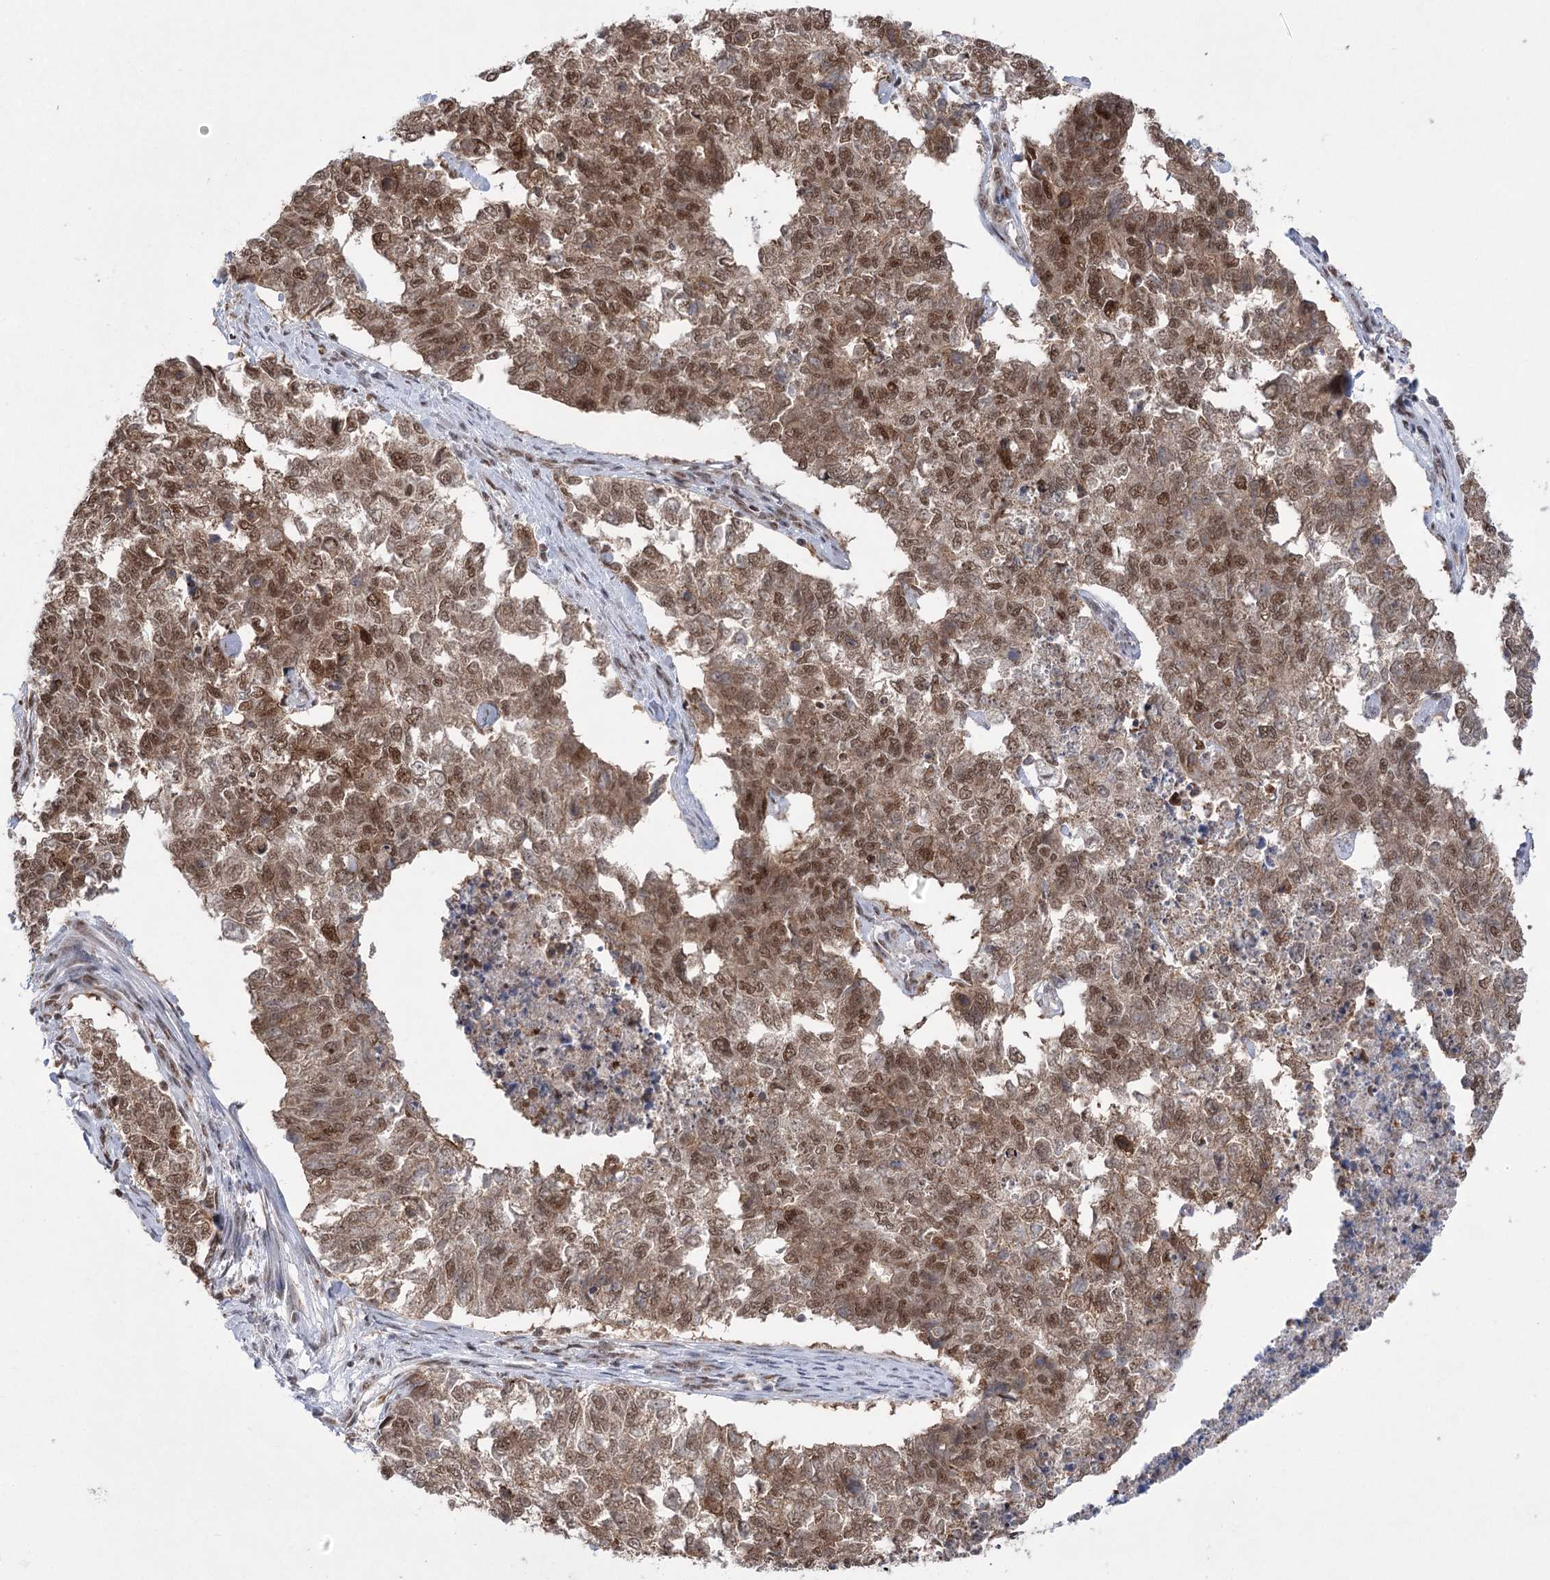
{"staining": {"intensity": "moderate", "quantity": ">75%", "location": "cytoplasmic/membranous,nuclear"}, "tissue": "cervical cancer", "cell_type": "Tumor cells", "image_type": "cancer", "snomed": [{"axis": "morphology", "description": "Squamous cell carcinoma, NOS"}, {"axis": "topography", "description": "Cervix"}], "caption": "This micrograph demonstrates immunohistochemistry staining of cervical cancer (squamous cell carcinoma), with medium moderate cytoplasmic/membranous and nuclear expression in approximately >75% of tumor cells.", "gene": "ZCCHC8", "patient": {"sex": "female", "age": 63}}